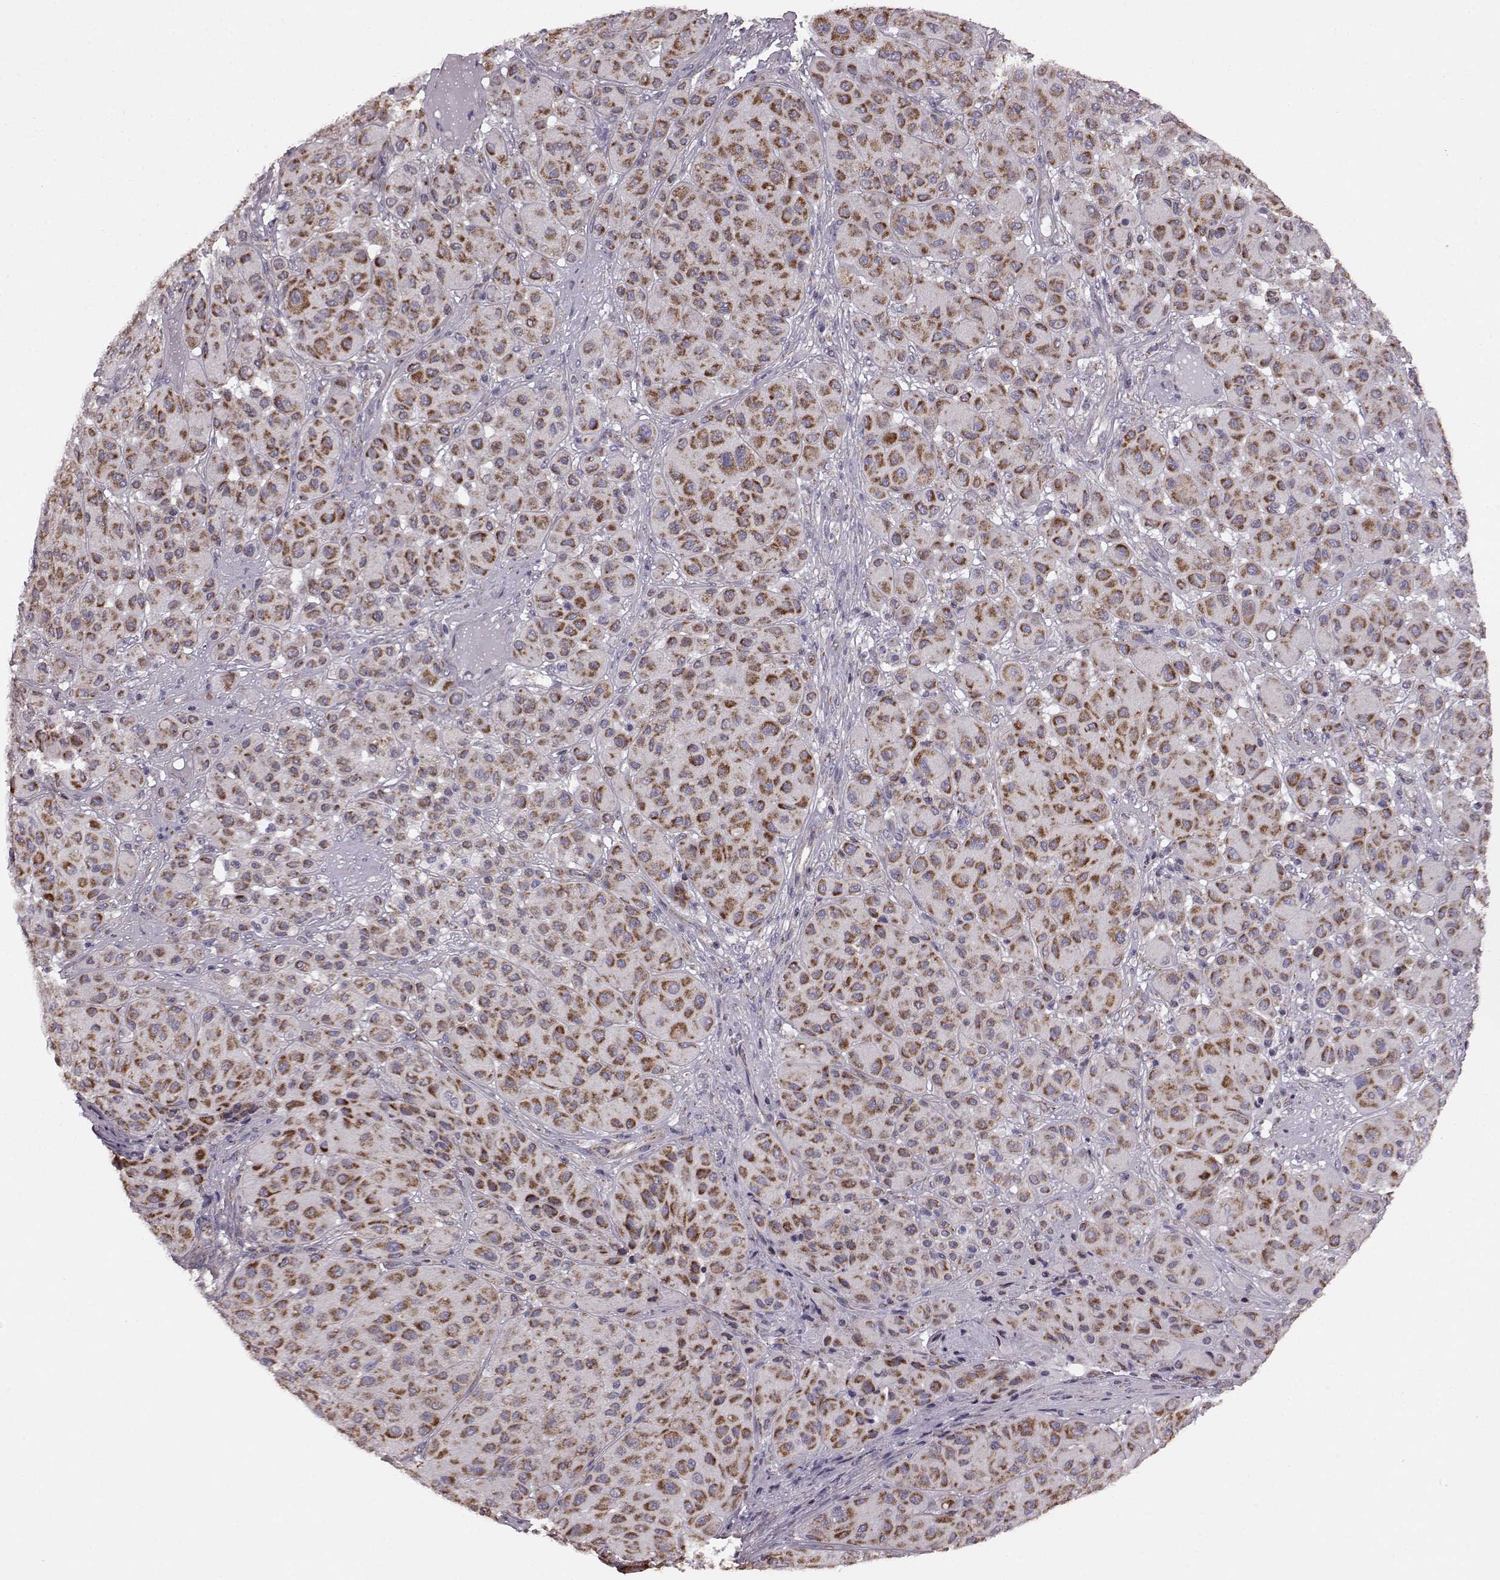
{"staining": {"intensity": "strong", "quantity": ">75%", "location": "cytoplasmic/membranous"}, "tissue": "melanoma", "cell_type": "Tumor cells", "image_type": "cancer", "snomed": [{"axis": "morphology", "description": "Malignant melanoma, Metastatic site"}, {"axis": "topography", "description": "Smooth muscle"}], "caption": "Malignant melanoma (metastatic site) tissue displays strong cytoplasmic/membranous staining in approximately >75% of tumor cells, visualized by immunohistochemistry.", "gene": "FAM8A1", "patient": {"sex": "male", "age": 41}}